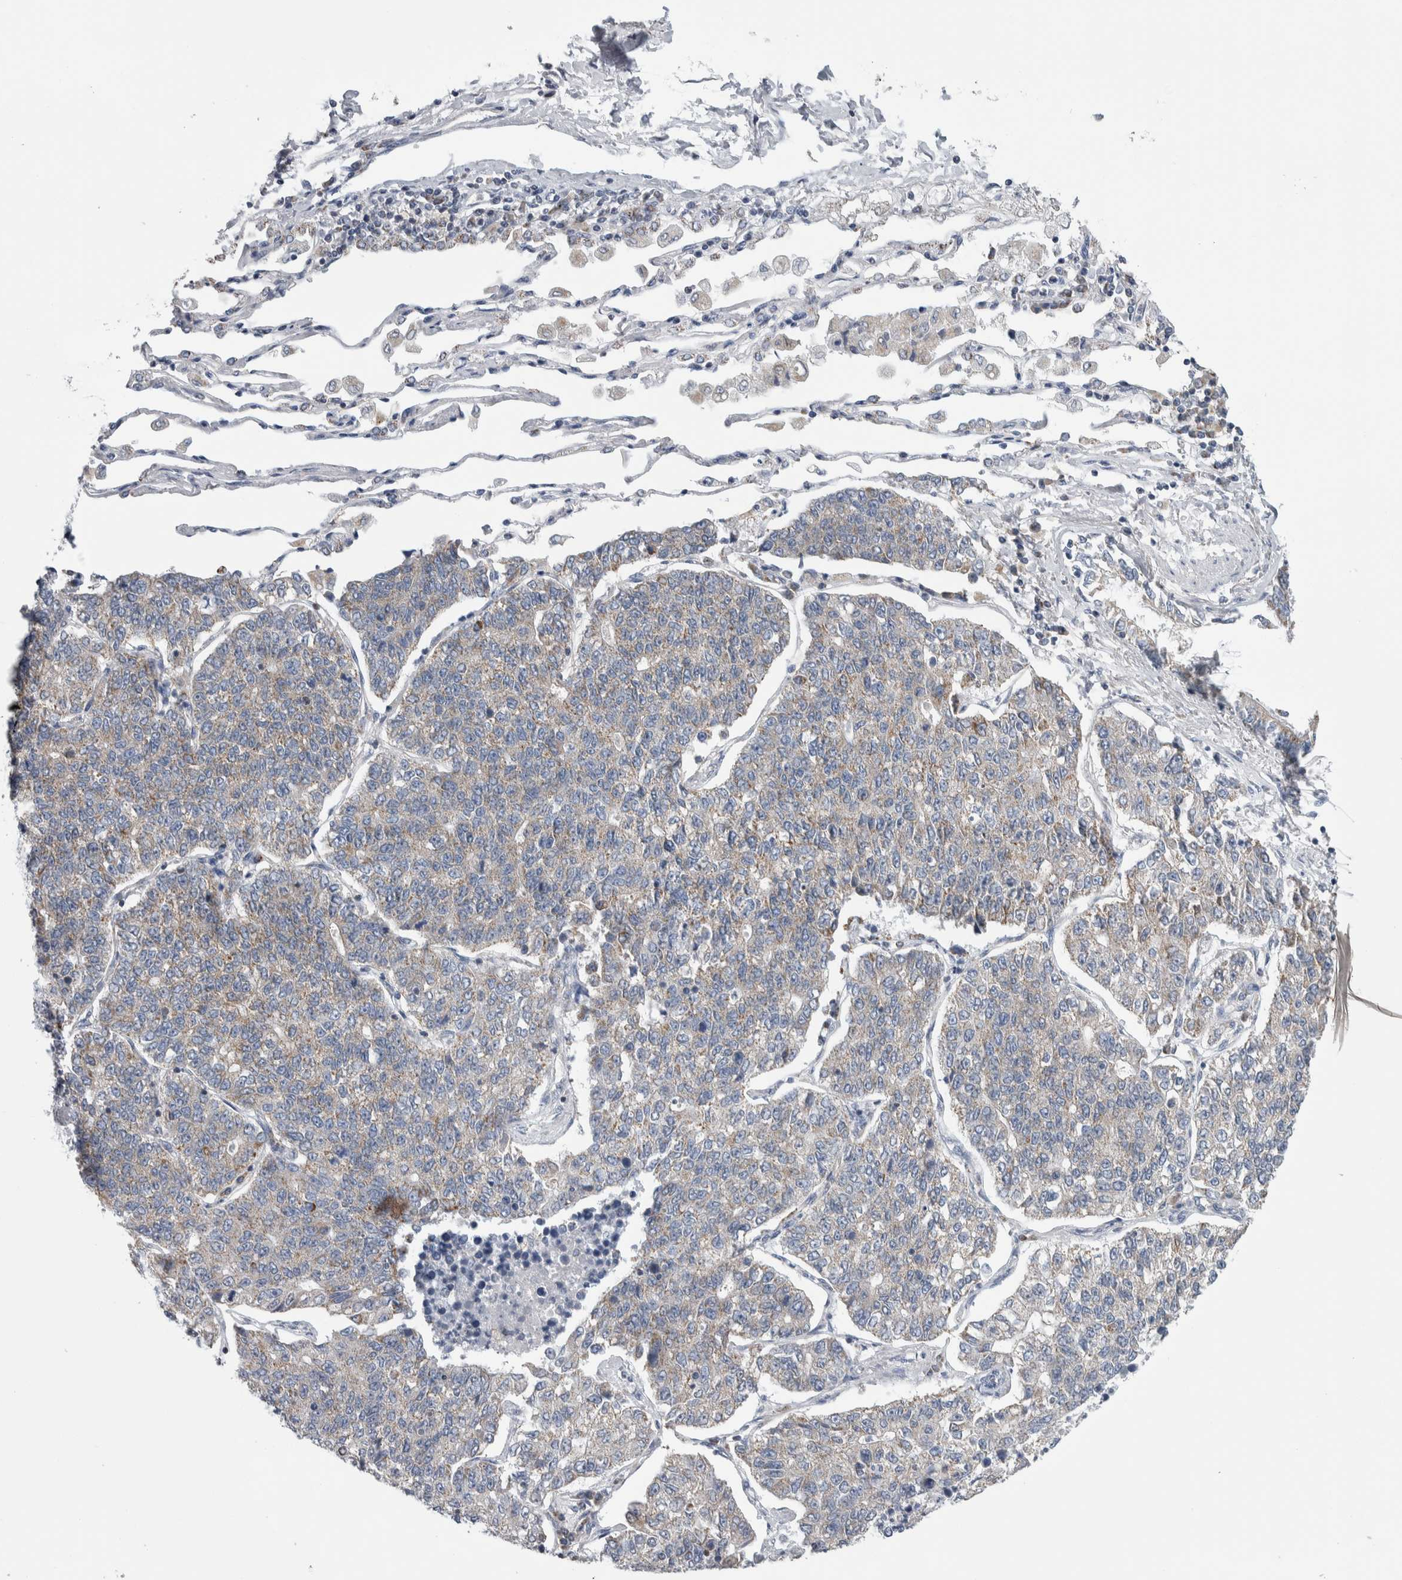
{"staining": {"intensity": "weak", "quantity": "<25%", "location": "cytoplasmic/membranous"}, "tissue": "lung cancer", "cell_type": "Tumor cells", "image_type": "cancer", "snomed": [{"axis": "morphology", "description": "Adenocarcinoma, NOS"}, {"axis": "topography", "description": "Lung"}], "caption": "This is an IHC micrograph of lung cancer. There is no positivity in tumor cells.", "gene": "ETFA", "patient": {"sex": "male", "age": 49}}